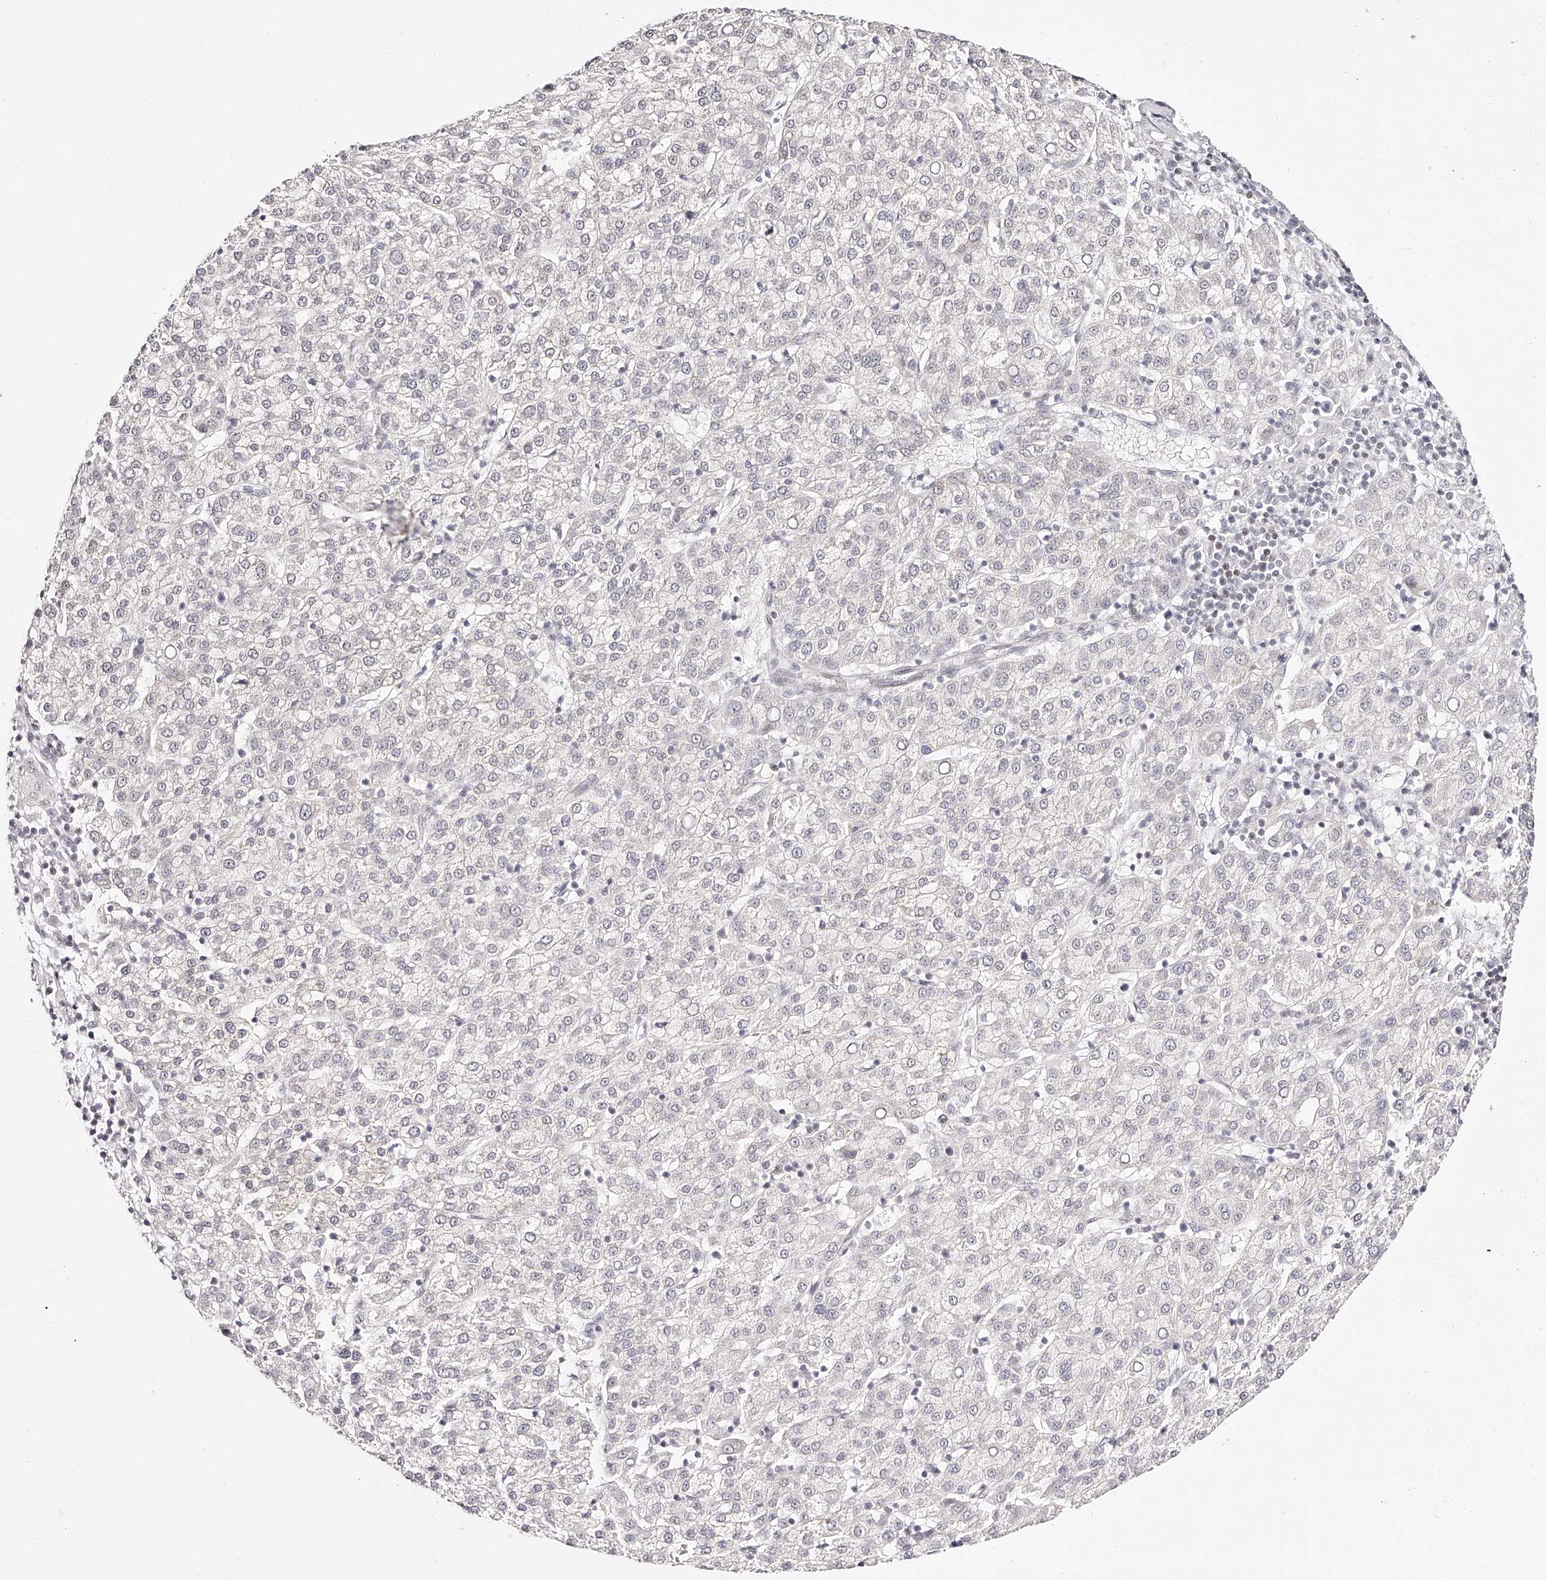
{"staining": {"intensity": "negative", "quantity": "none", "location": "none"}, "tissue": "liver cancer", "cell_type": "Tumor cells", "image_type": "cancer", "snomed": [{"axis": "morphology", "description": "Carcinoma, Hepatocellular, NOS"}, {"axis": "topography", "description": "Liver"}], "caption": "There is no significant positivity in tumor cells of liver cancer (hepatocellular carcinoma).", "gene": "USF3", "patient": {"sex": "female", "age": 58}}